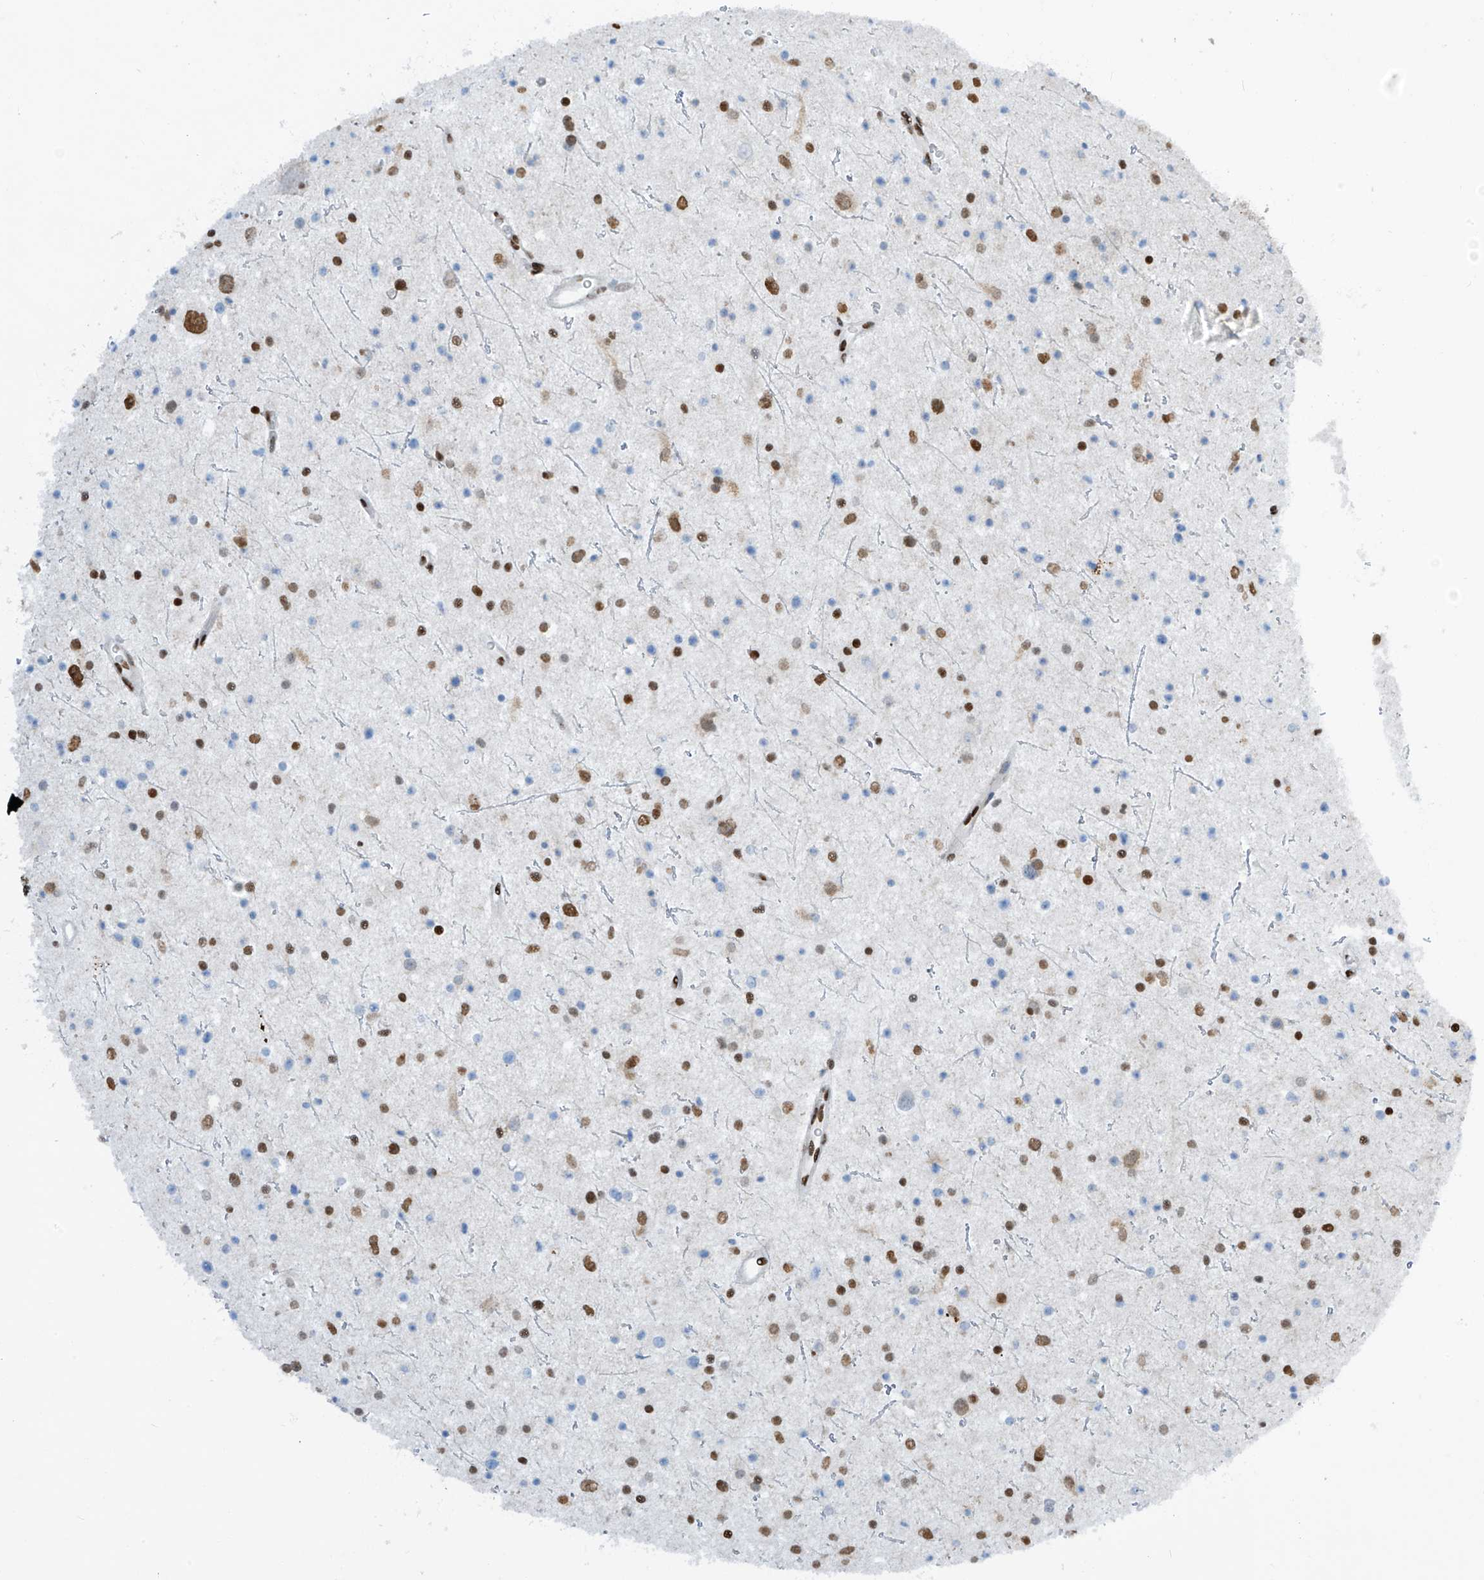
{"staining": {"intensity": "moderate", "quantity": "25%-75%", "location": "nuclear"}, "tissue": "glioma", "cell_type": "Tumor cells", "image_type": "cancer", "snomed": [{"axis": "morphology", "description": "Glioma, malignant, Low grade"}, {"axis": "topography", "description": "Brain"}], "caption": "IHC (DAB) staining of human malignant glioma (low-grade) reveals moderate nuclear protein staining in approximately 25%-75% of tumor cells.", "gene": "PM20D2", "patient": {"sex": "female", "age": 37}}